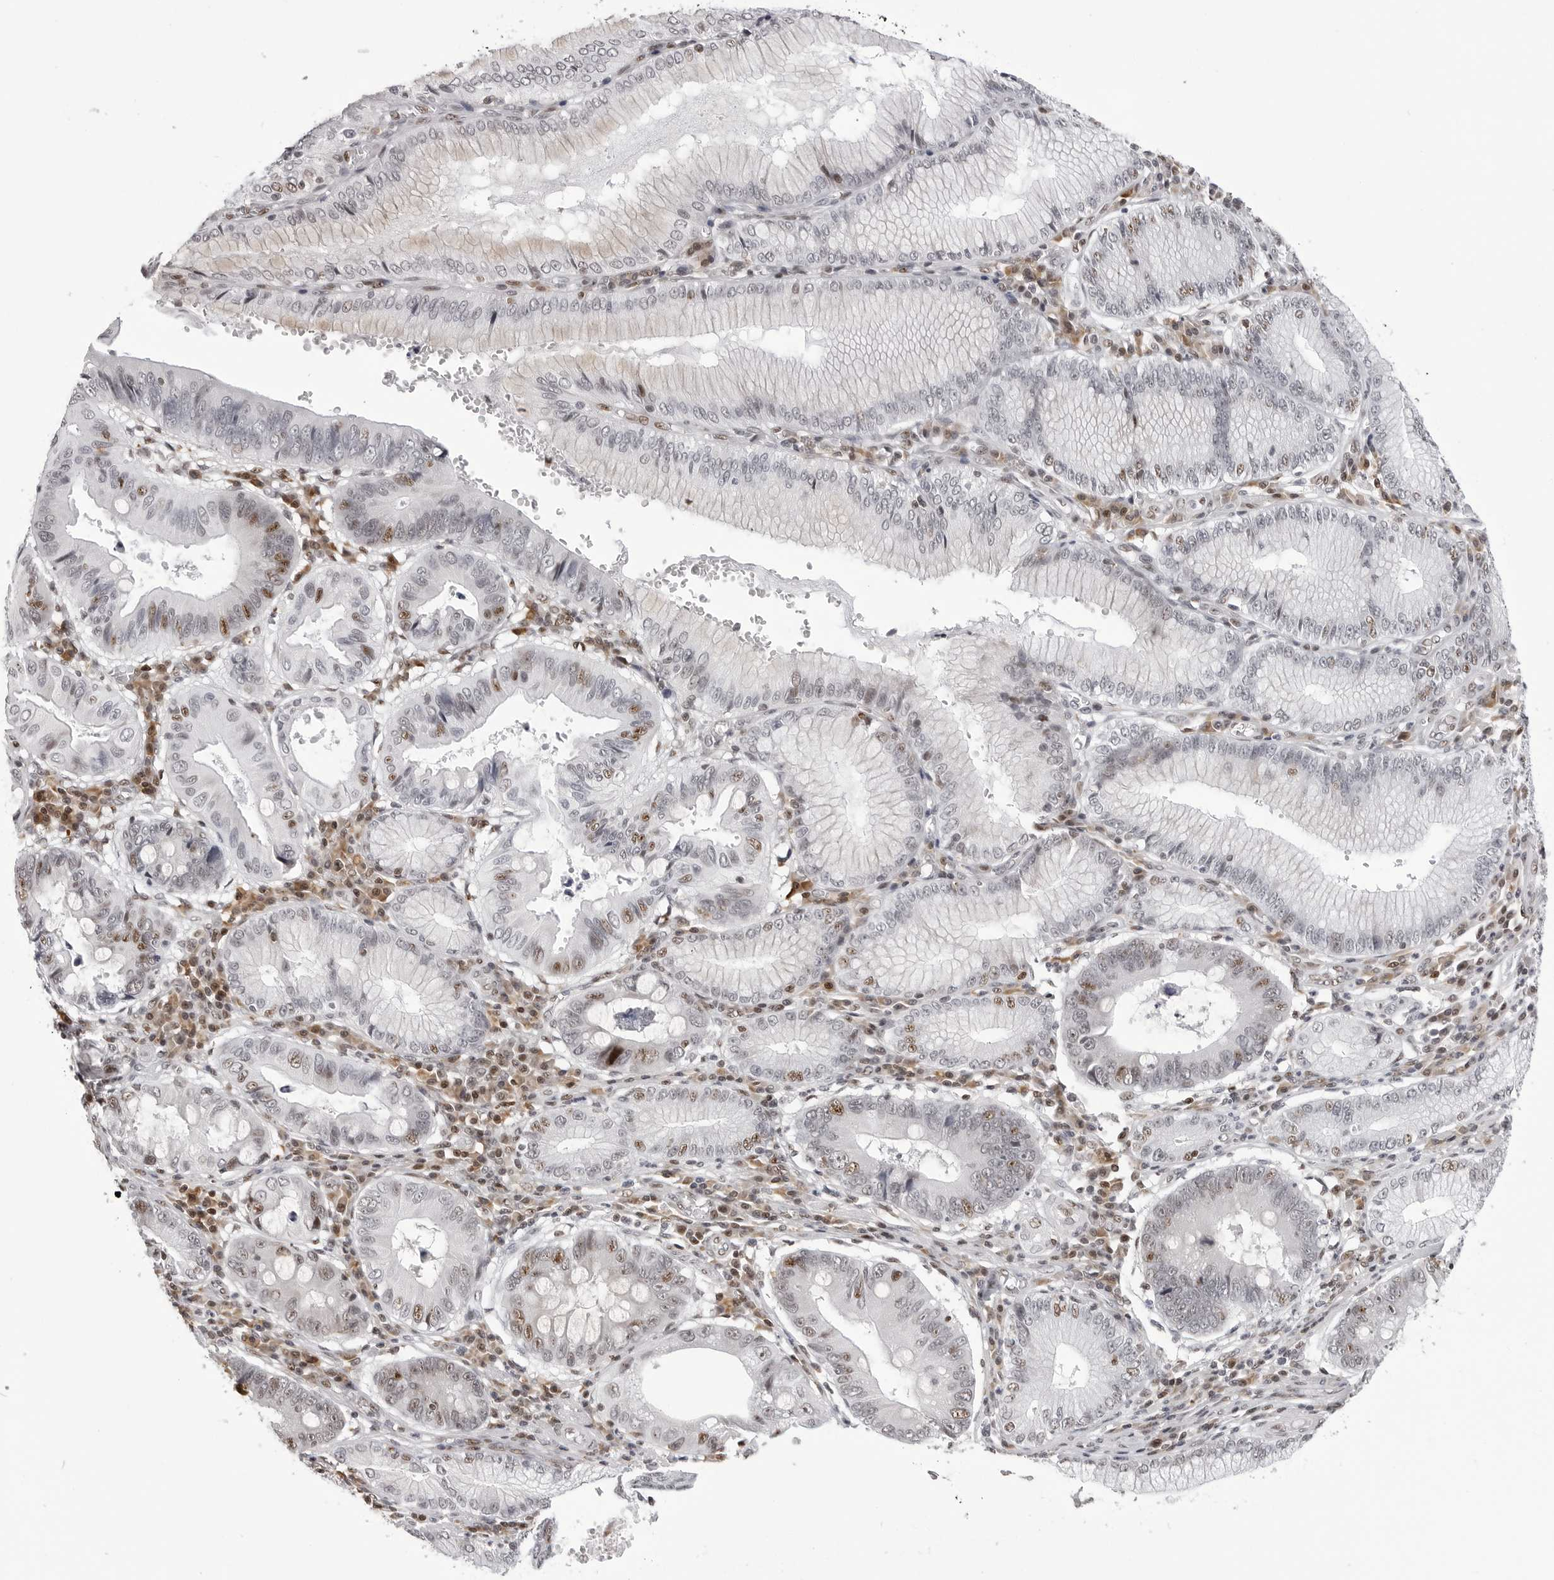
{"staining": {"intensity": "moderate", "quantity": "<25%", "location": "nuclear"}, "tissue": "stomach cancer", "cell_type": "Tumor cells", "image_type": "cancer", "snomed": [{"axis": "morphology", "description": "Adenocarcinoma, NOS"}, {"axis": "topography", "description": "Stomach"}], "caption": "An image of human stomach cancer stained for a protein displays moderate nuclear brown staining in tumor cells.", "gene": "WRAP53", "patient": {"sex": "male", "age": 59}}